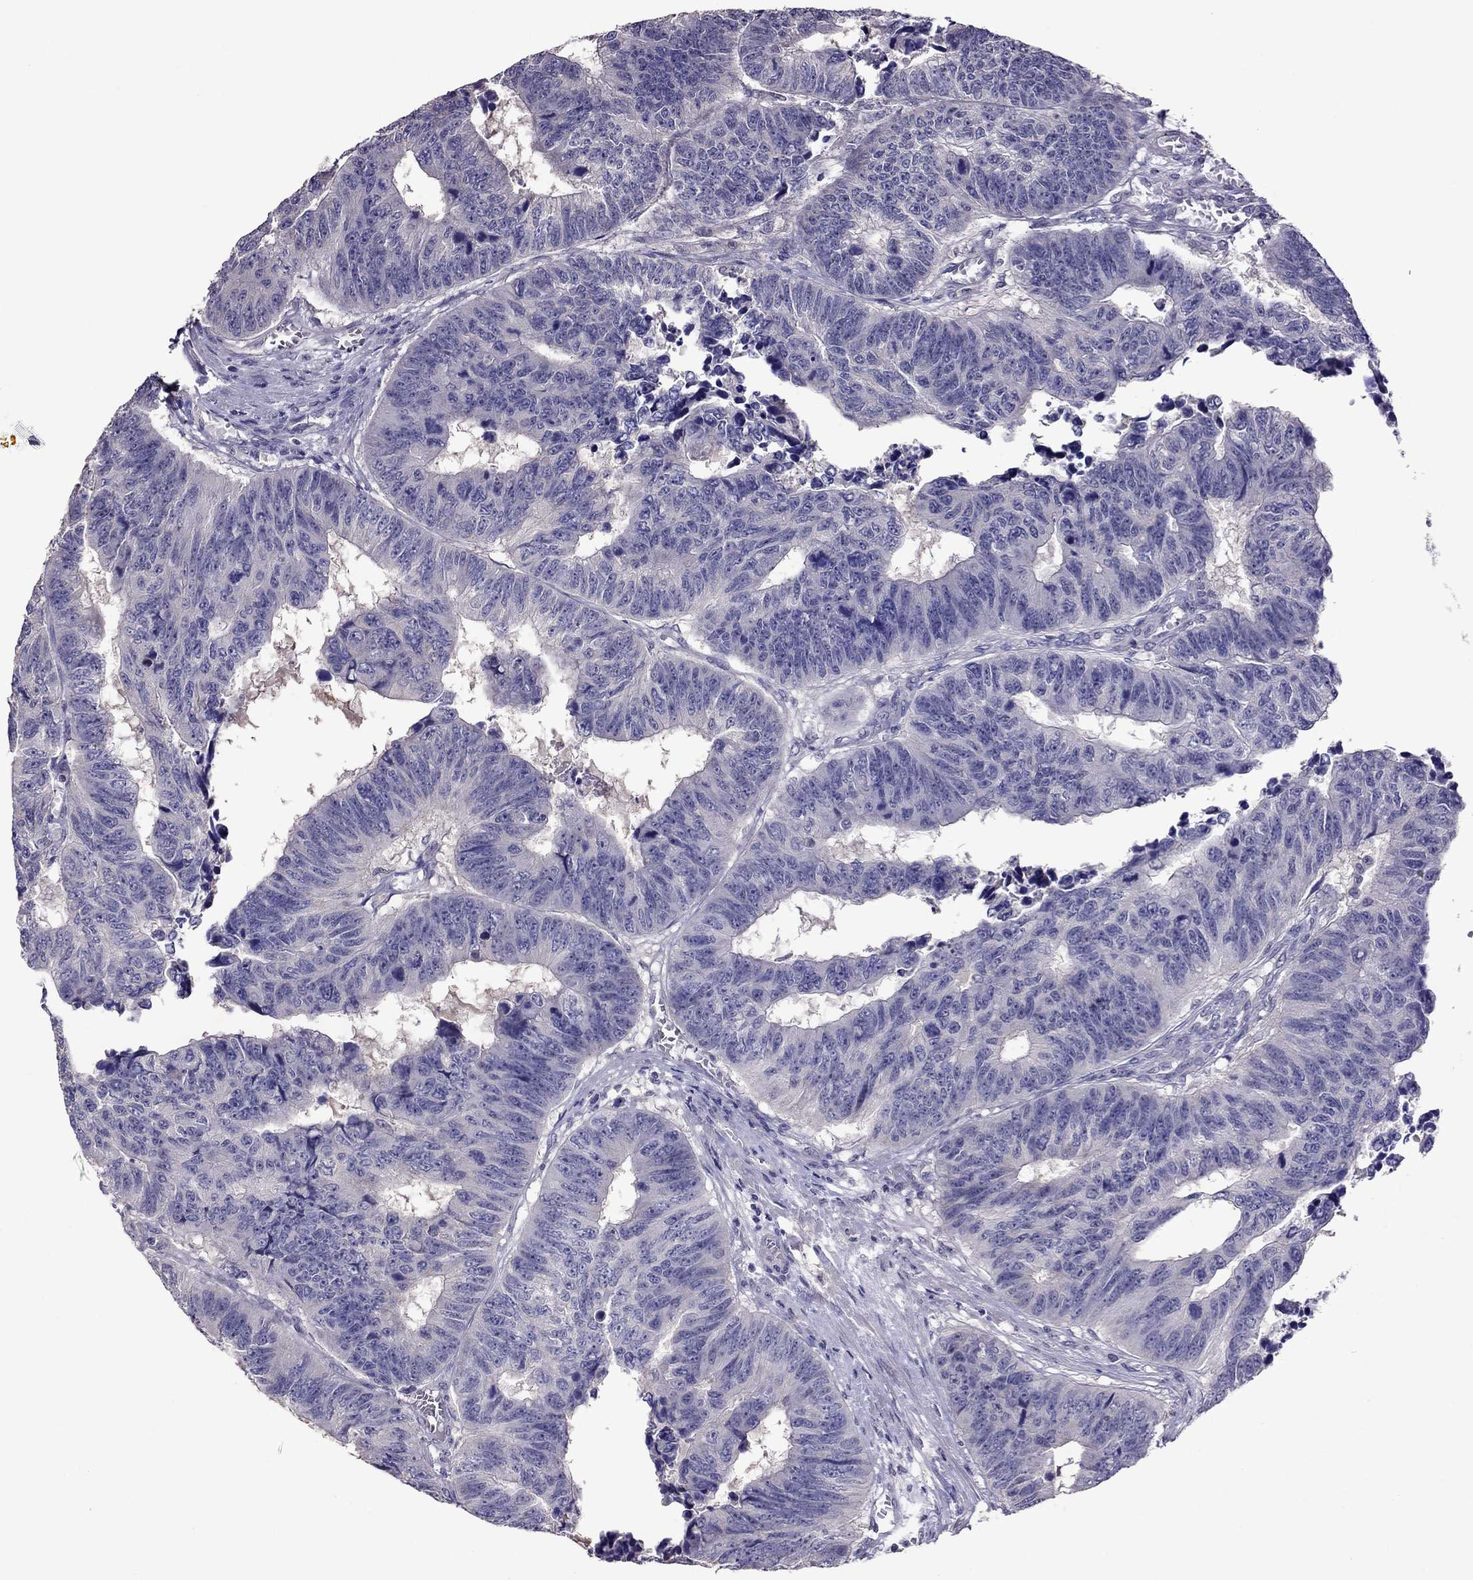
{"staining": {"intensity": "negative", "quantity": "none", "location": "none"}, "tissue": "colorectal cancer", "cell_type": "Tumor cells", "image_type": "cancer", "snomed": [{"axis": "morphology", "description": "Adenocarcinoma, NOS"}, {"axis": "topography", "description": "Rectum"}], "caption": "Protein analysis of colorectal adenocarcinoma shows no significant expression in tumor cells.", "gene": "LRRC46", "patient": {"sex": "female", "age": 85}}